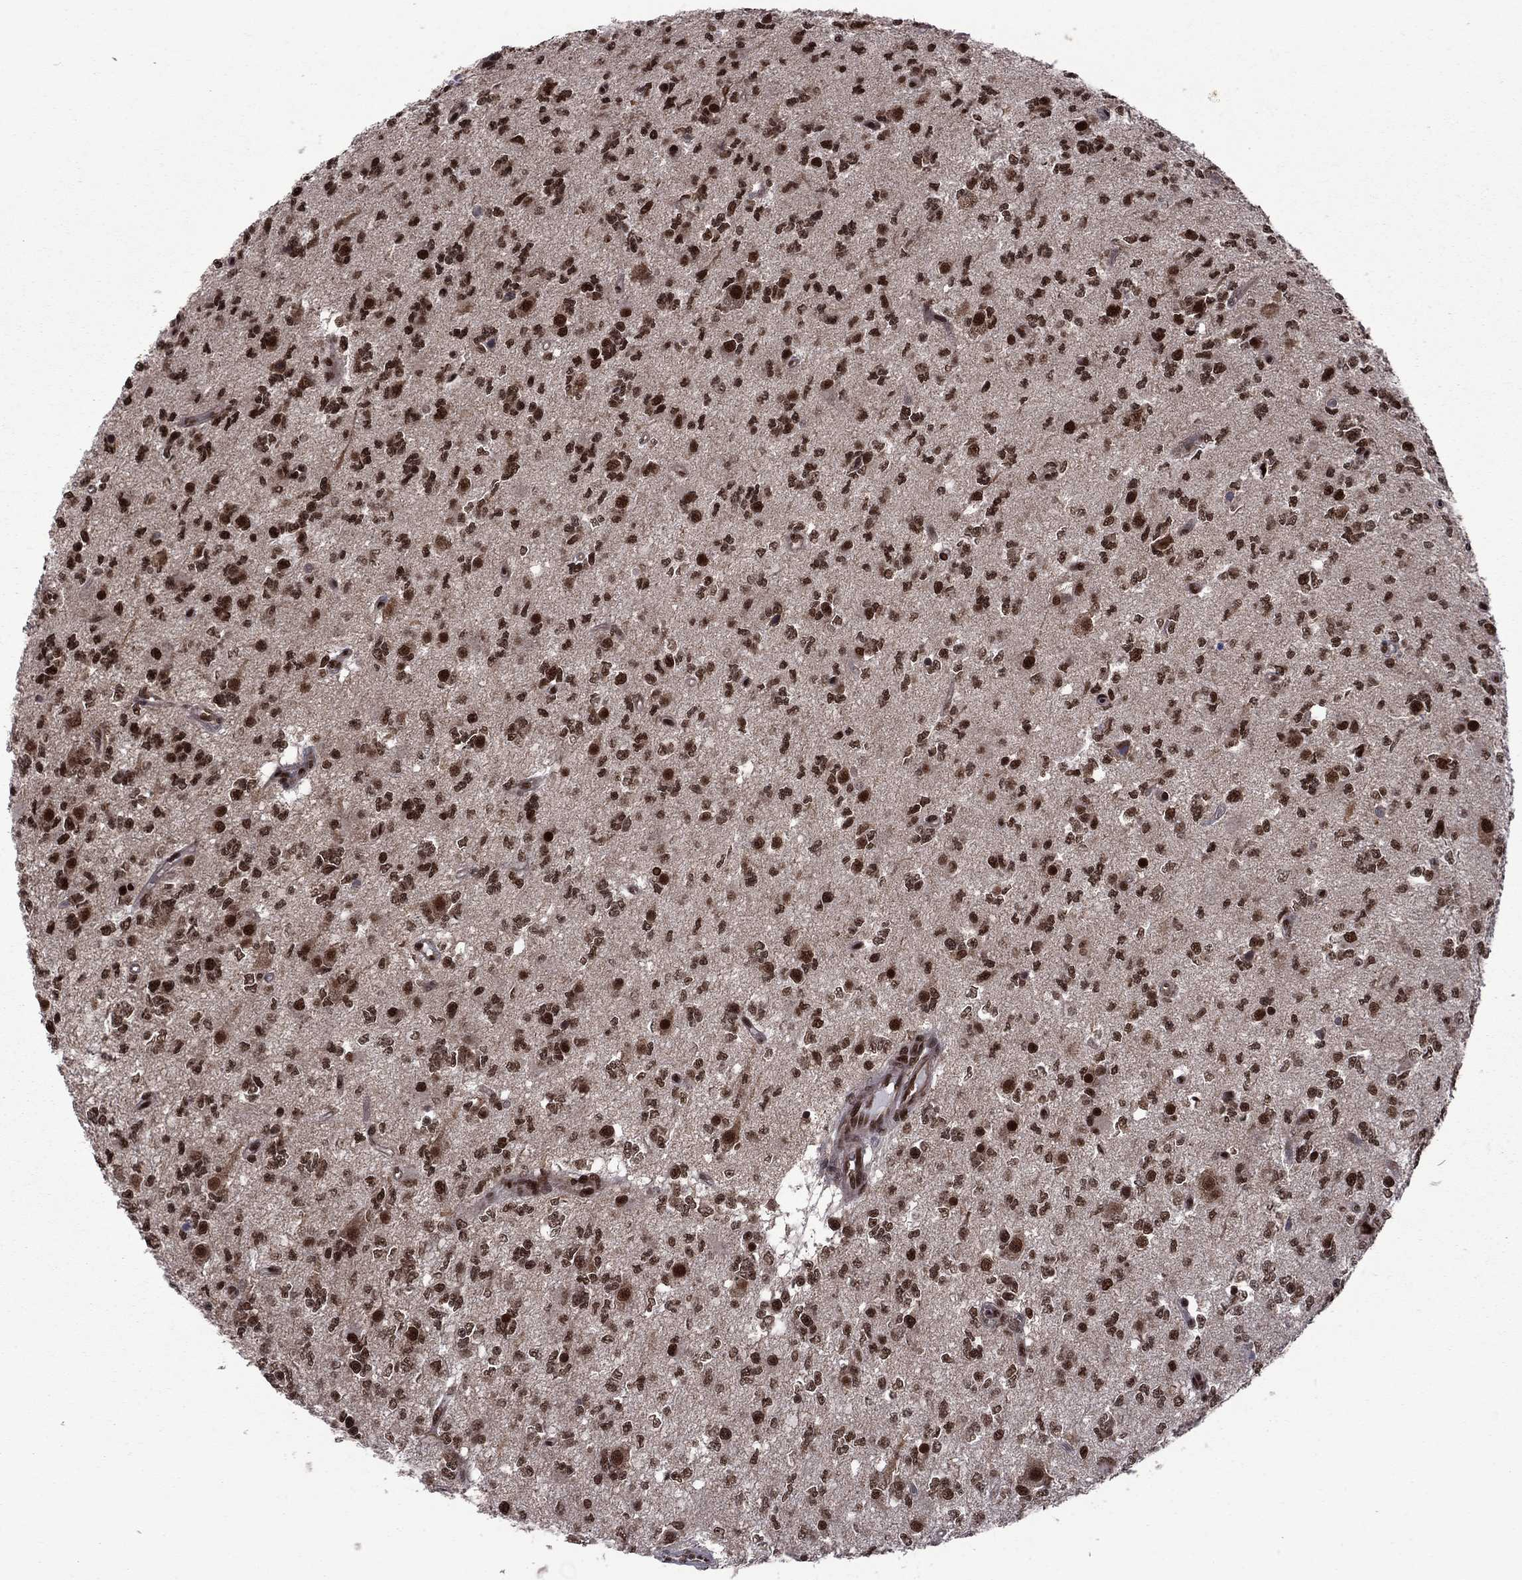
{"staining": {"intensity": "strong", "quantity": ">75%", "location": "nuclear"}, "tissue": "glioma", "cell_type": "Tumor cells", "image_type": "cancer", "snomed": [{"axis": "morphology", "description": "Glioma, malignant, Low grade"}, {"axis": "topography", "description": "Brain"}], "caption": "The immunohistochemical stain shows strong nuclear expression in tumor cells of low-grade glioma (malignant) tissue.", "gene": "MED25", "patient": {"sex": "female", "age": 45}}